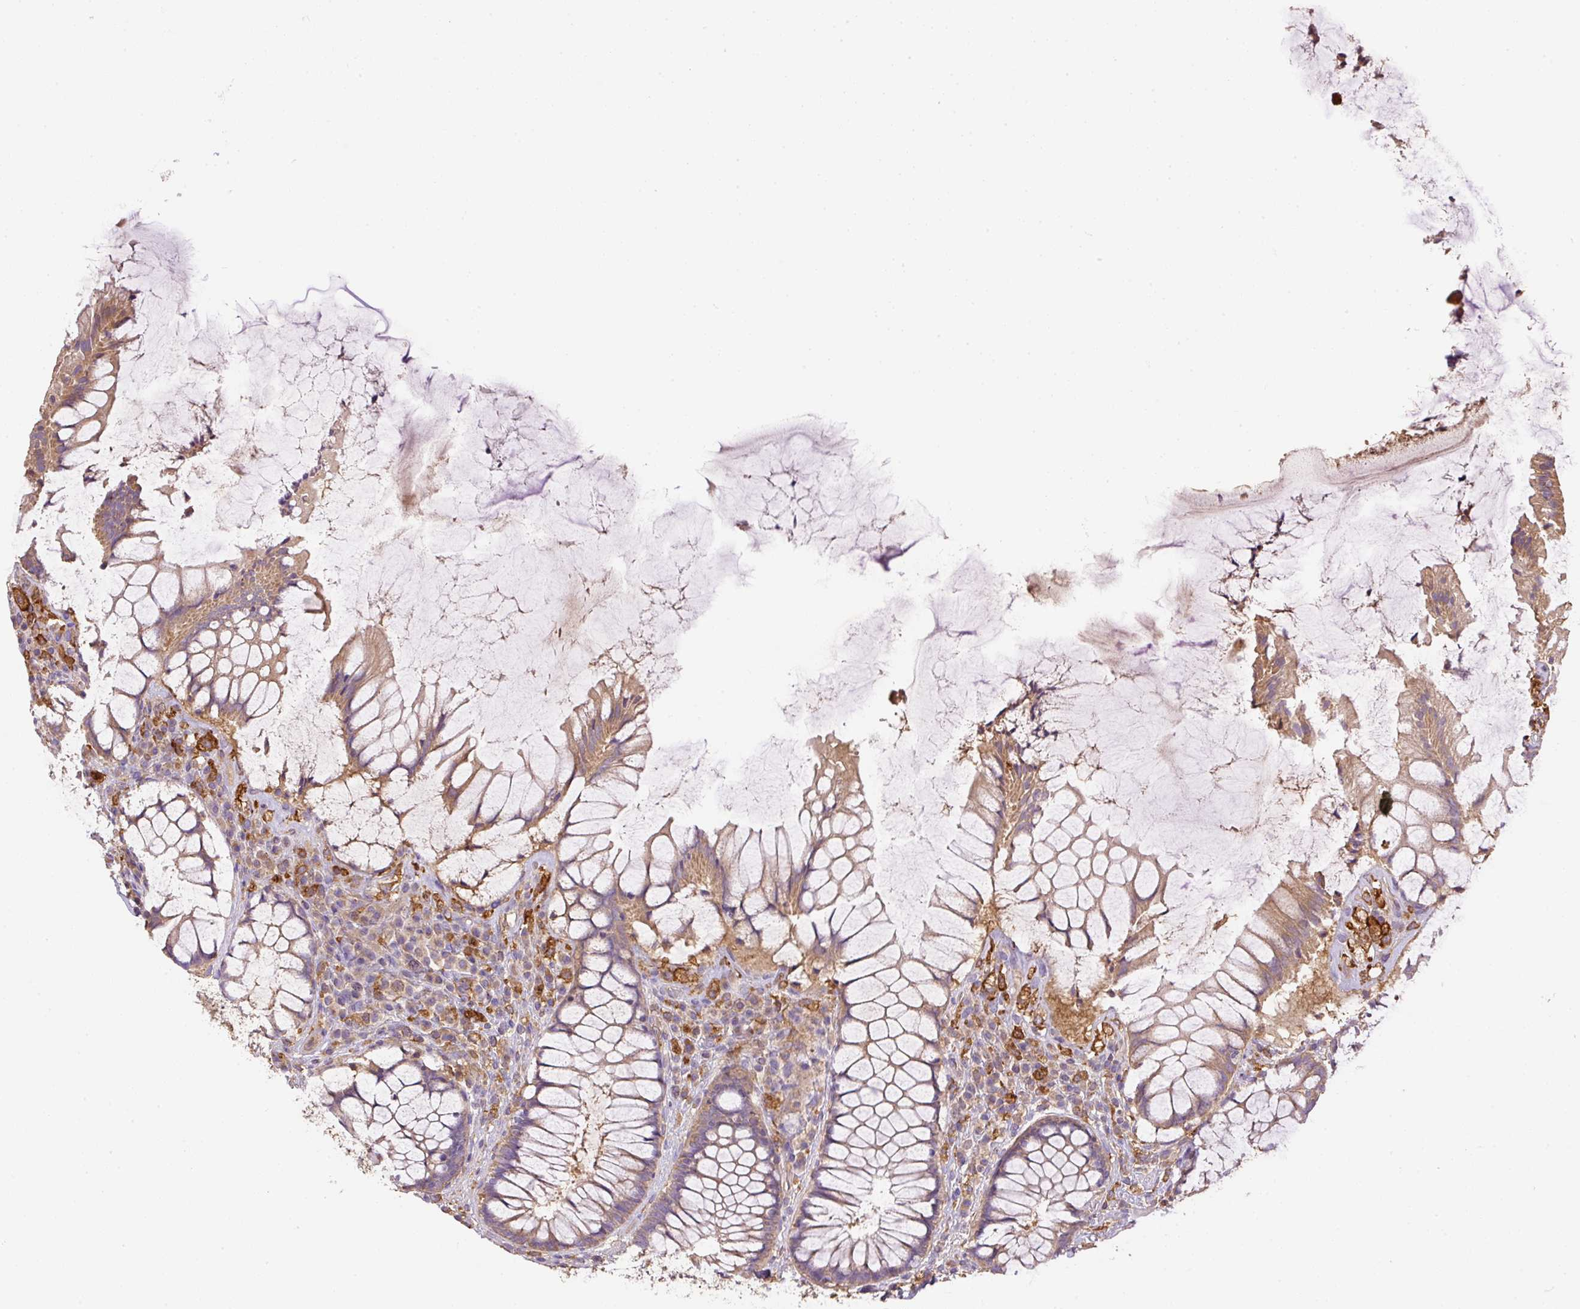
{"staining": {"intensity": "weak", "quantity": ">75%", "location": "cytoplasmic/membranous"}, "tissue": "rectum", "cell_type": "Glandular cells", "image_type": "normal", "snomed": [{"axis": "morphology", "description": "Normal tissue, NOS"}, {"axis": "topography", "description": "Rectum"}], "caption": "The micrograph reveals a brown stain indicating the presence of a protein in the cytoplasmic/membranous of glandular cells in rectum. Immunohistochemistry (ihc) stains the protein of interest in brown and the nuclei are stained blue.", "gene": "DAPK1", "patient": {"sex": "female", "age": 58}}